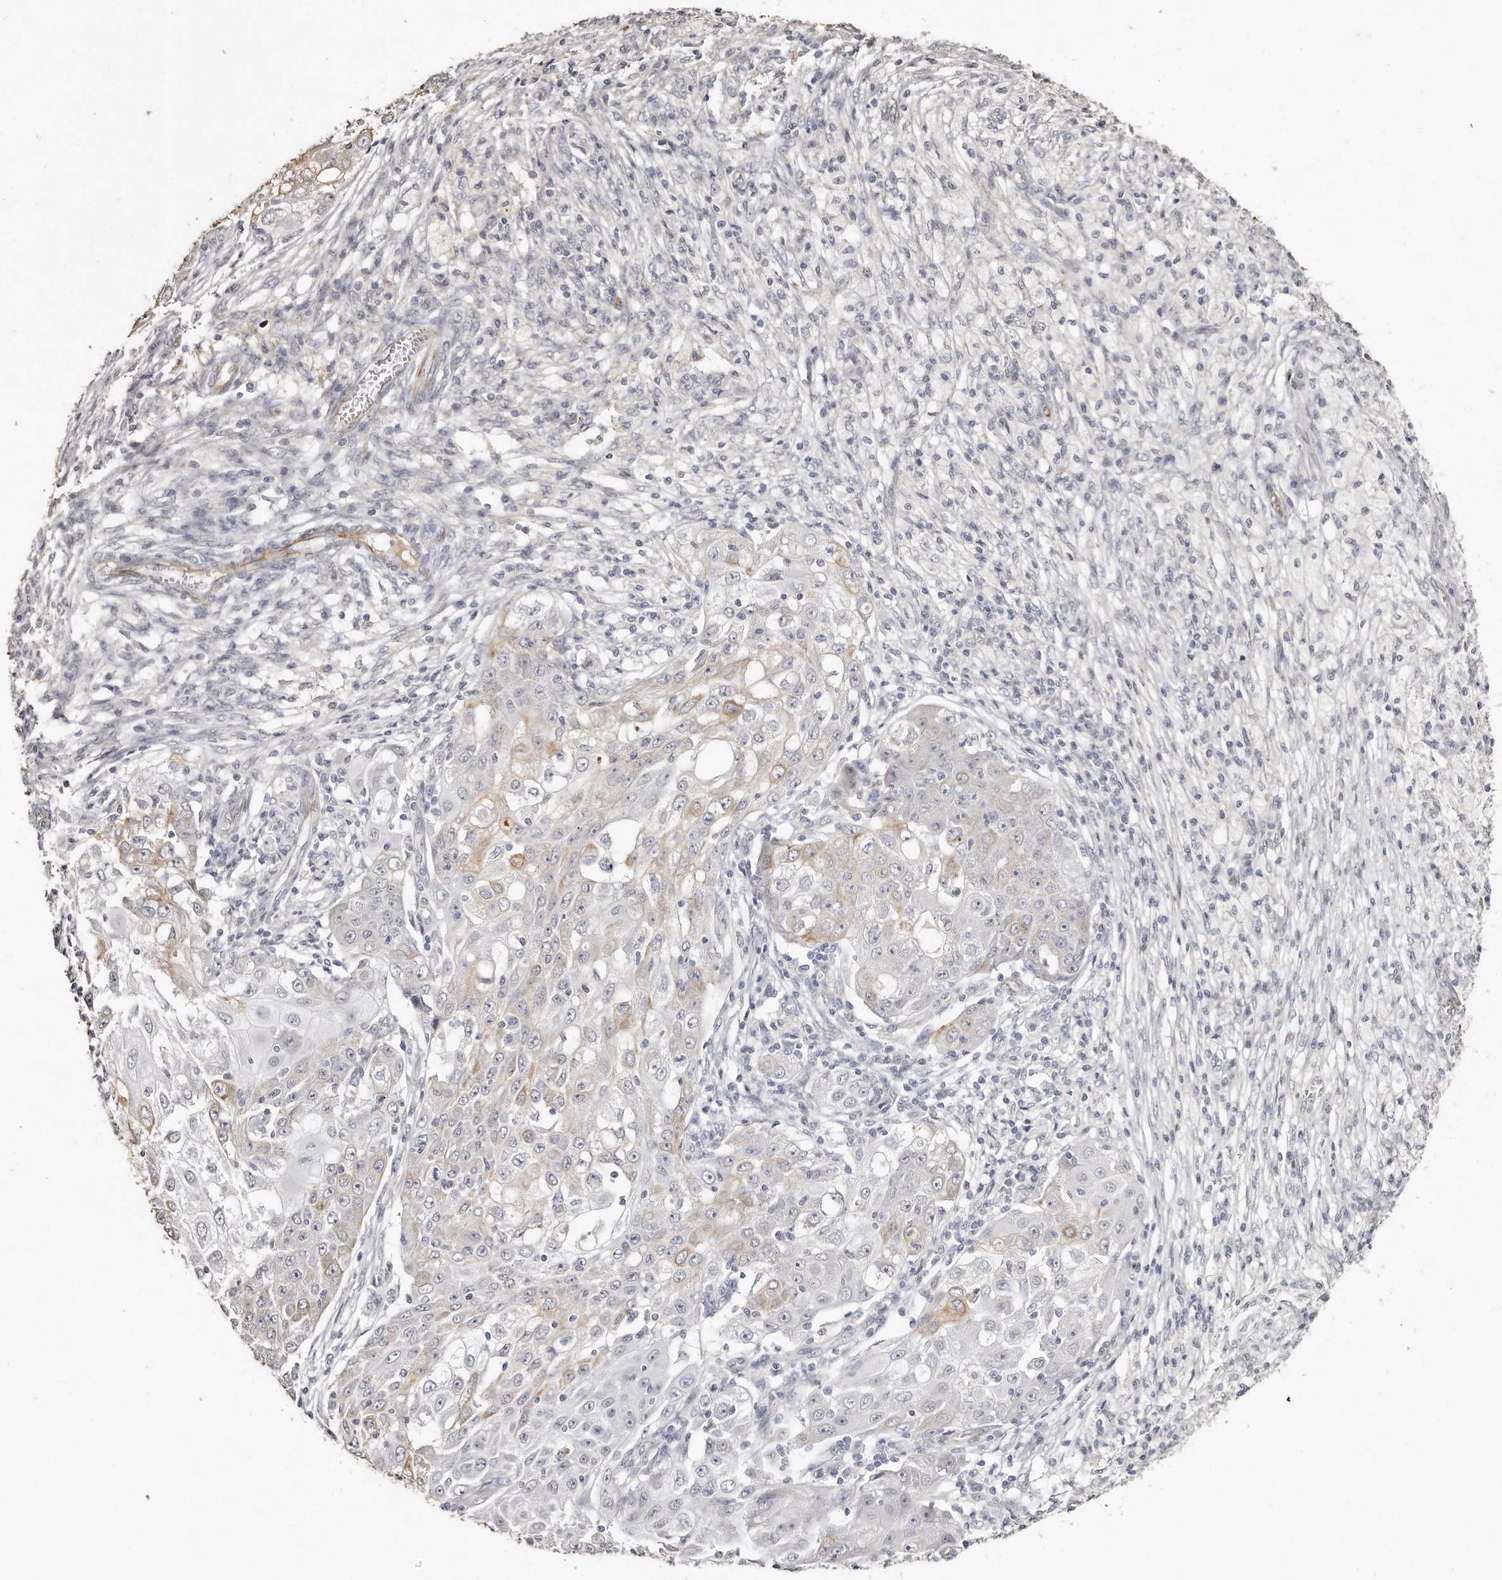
{"staining": {"intensity": "weak", "quantity": "<25%", "location": "cytoplasmic/membranous"}, "tissue": "ovarian cancer", "cell_type": "Tumor cells", "image_type": "cancer", "snomed": [{"axis": "morphology", "description": "Carcinoma, endometroid"}, {"axis": "topography", "description": "Ovary"}], "caption": "Photomicrograph shows no protein staining in tumor cells of endometroid carcinoma (ovarian) tissue.", "gene": "ZYG11A", "patient": {"sex": "female", "age": 42}}